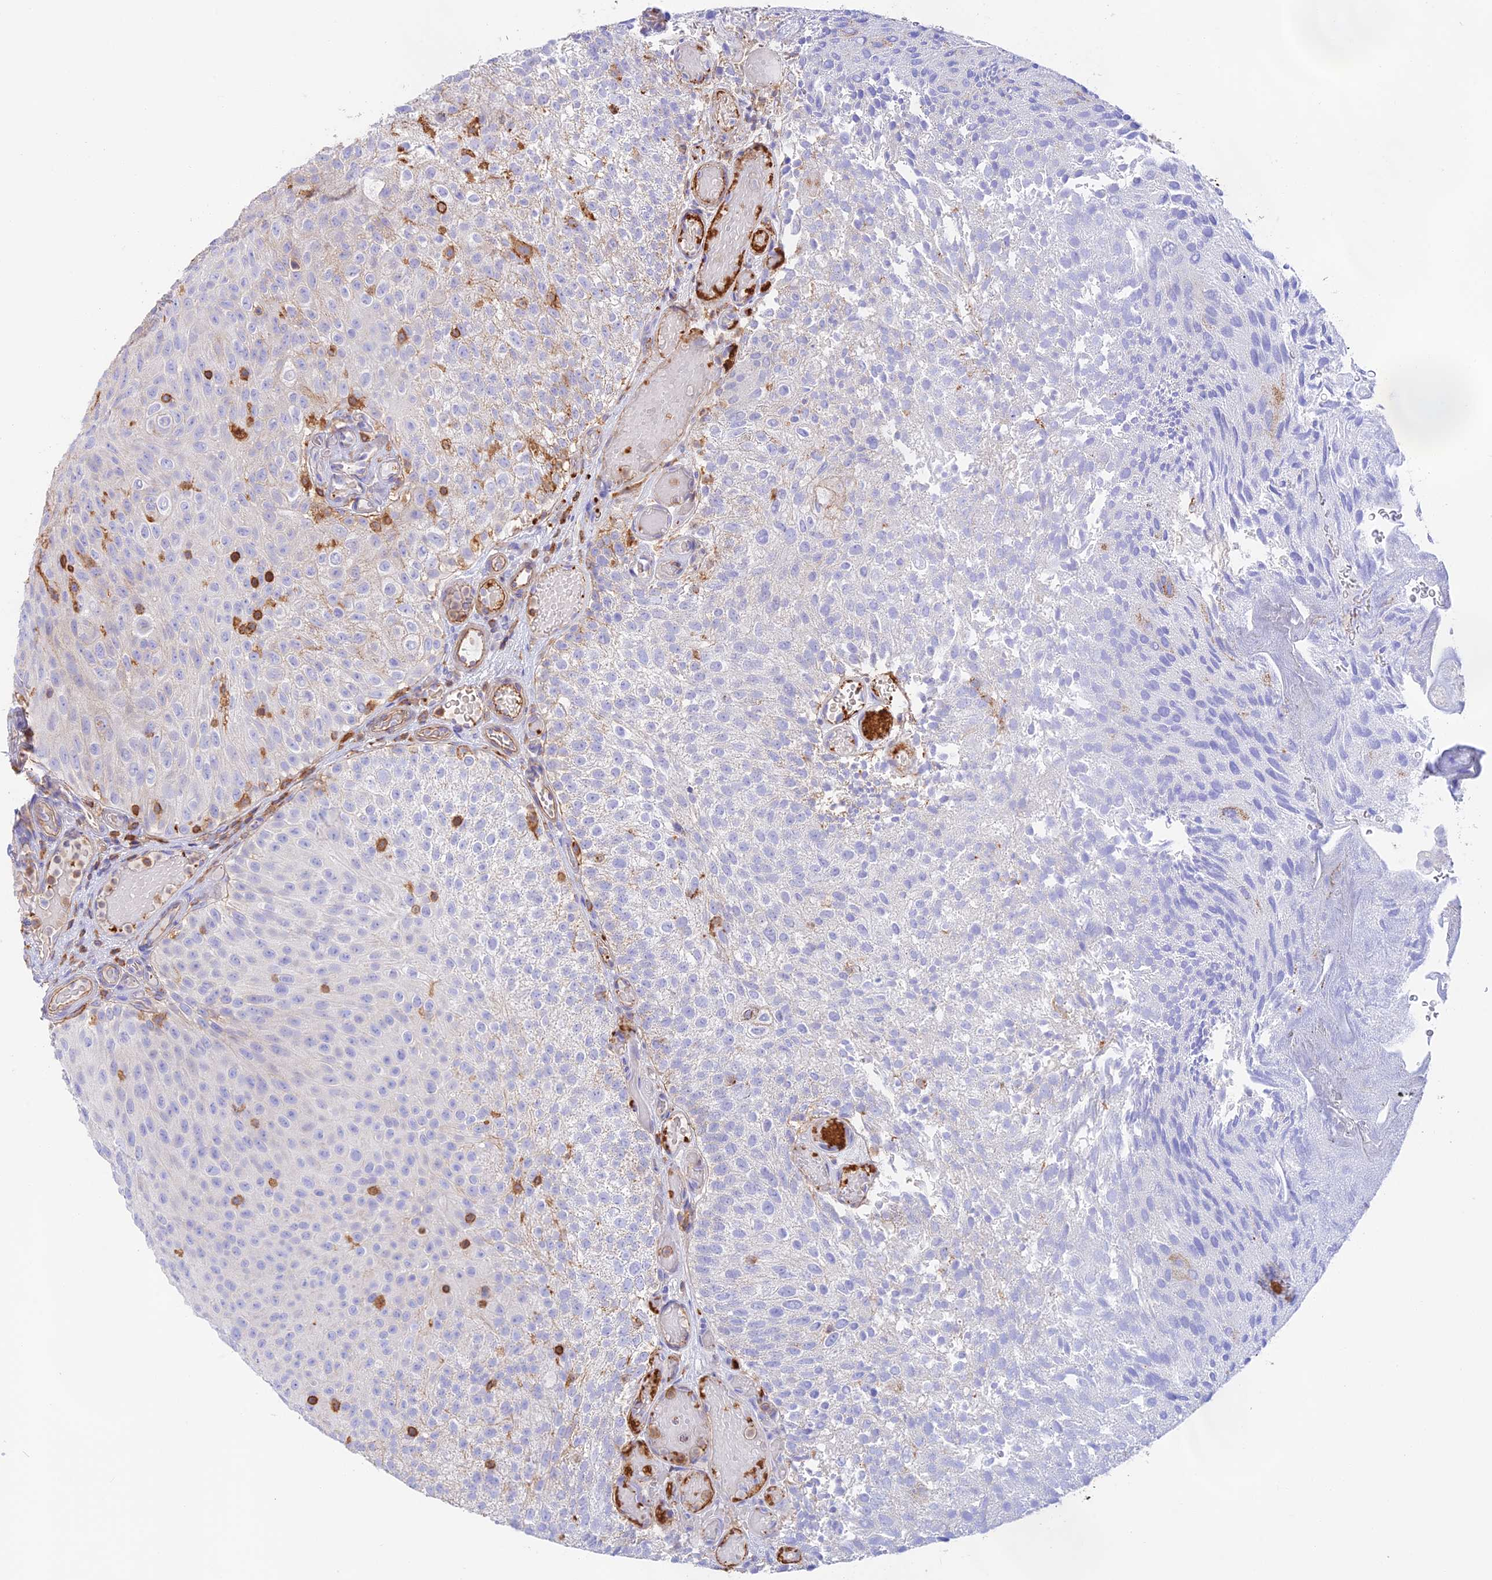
{"staining": {"intensity": "negative", "quantity": "none", "location": "none"}, "tissue": "urothelial cancer", "cell_type": "Tumor cells", "image_type": "cancer", "snomed": [{"axis": "morphology", "description": "Urothelial carcinoma, Low grade"}, {"axis": "topography", "description": "Urinary bladder"}], "caption": "The immunohistochemistry histopathology image has no significant expression in tumor cells of urothelial cancer tissue.", "gene": "DENND1C", "patient": {"sex": "male", "age": 78}}